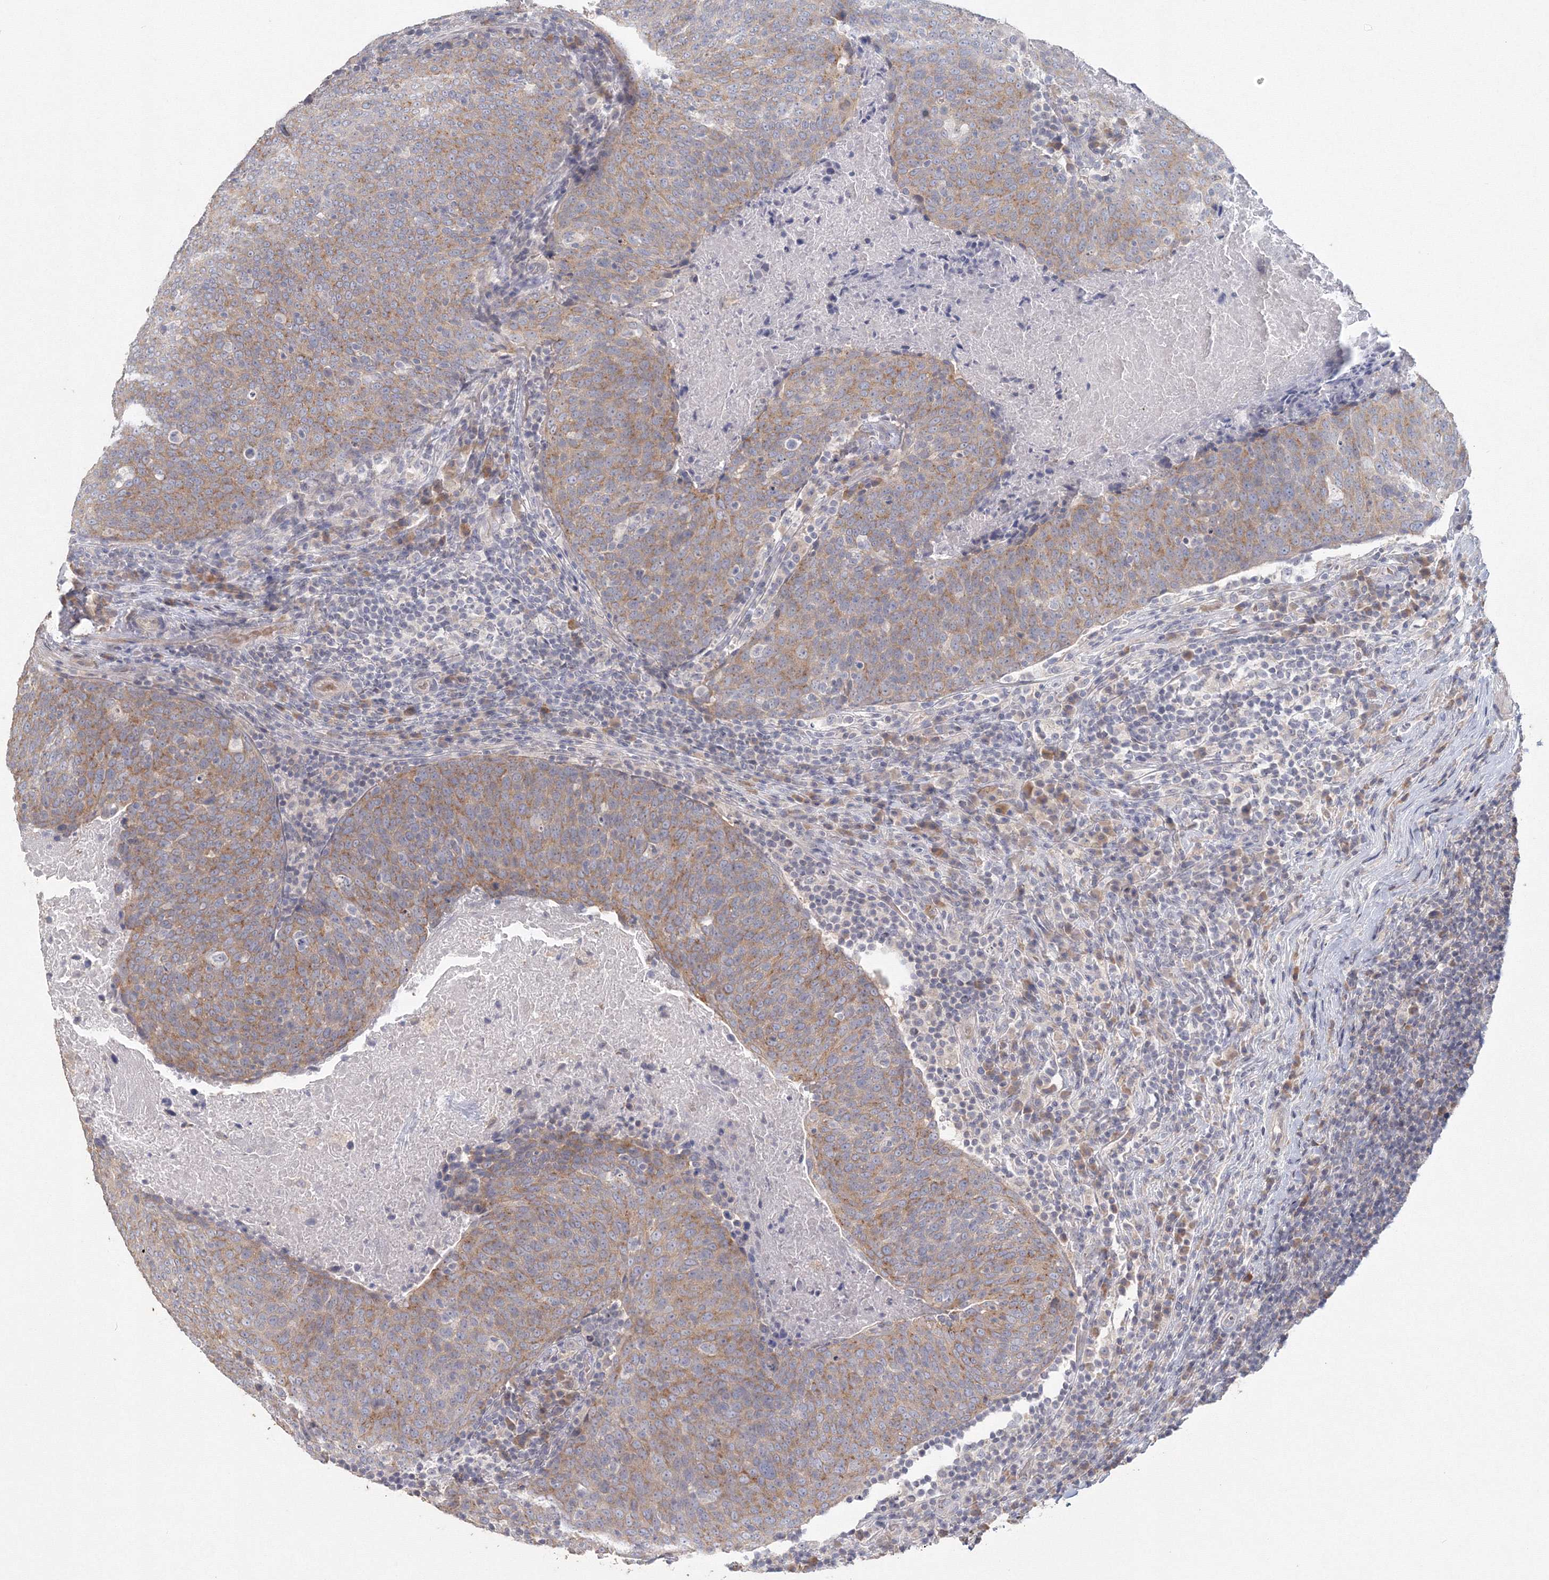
{"staining": {"intensity": "weak", "quantity": ">75%", "location": "cytoplasmic/membranous"}, "tissue": "head and neck cancer", "cell_type": "Tumor cells", "image_type": "cancer", "snomed": [{"axis": "morphology", "description": "Squamous cell carcinoma, NOS"}, {"axis": "morphology", "description": "Squamous cell carcinoma, metastatic, NOS"}, {"axis": "topography", "description": "Lymph node"}, {"axis": "topography", "description": "Head-Neck"}], "caption": "Metastatic squamous cell carcinoma (head and neck) was stained to show a protein in brown. There is low levels of weak cytoplasmic/membranous positivity in approximately >75% of tumor cells.", "gene": "TACC2", "patient": {"sex": "male", "age": 62}}